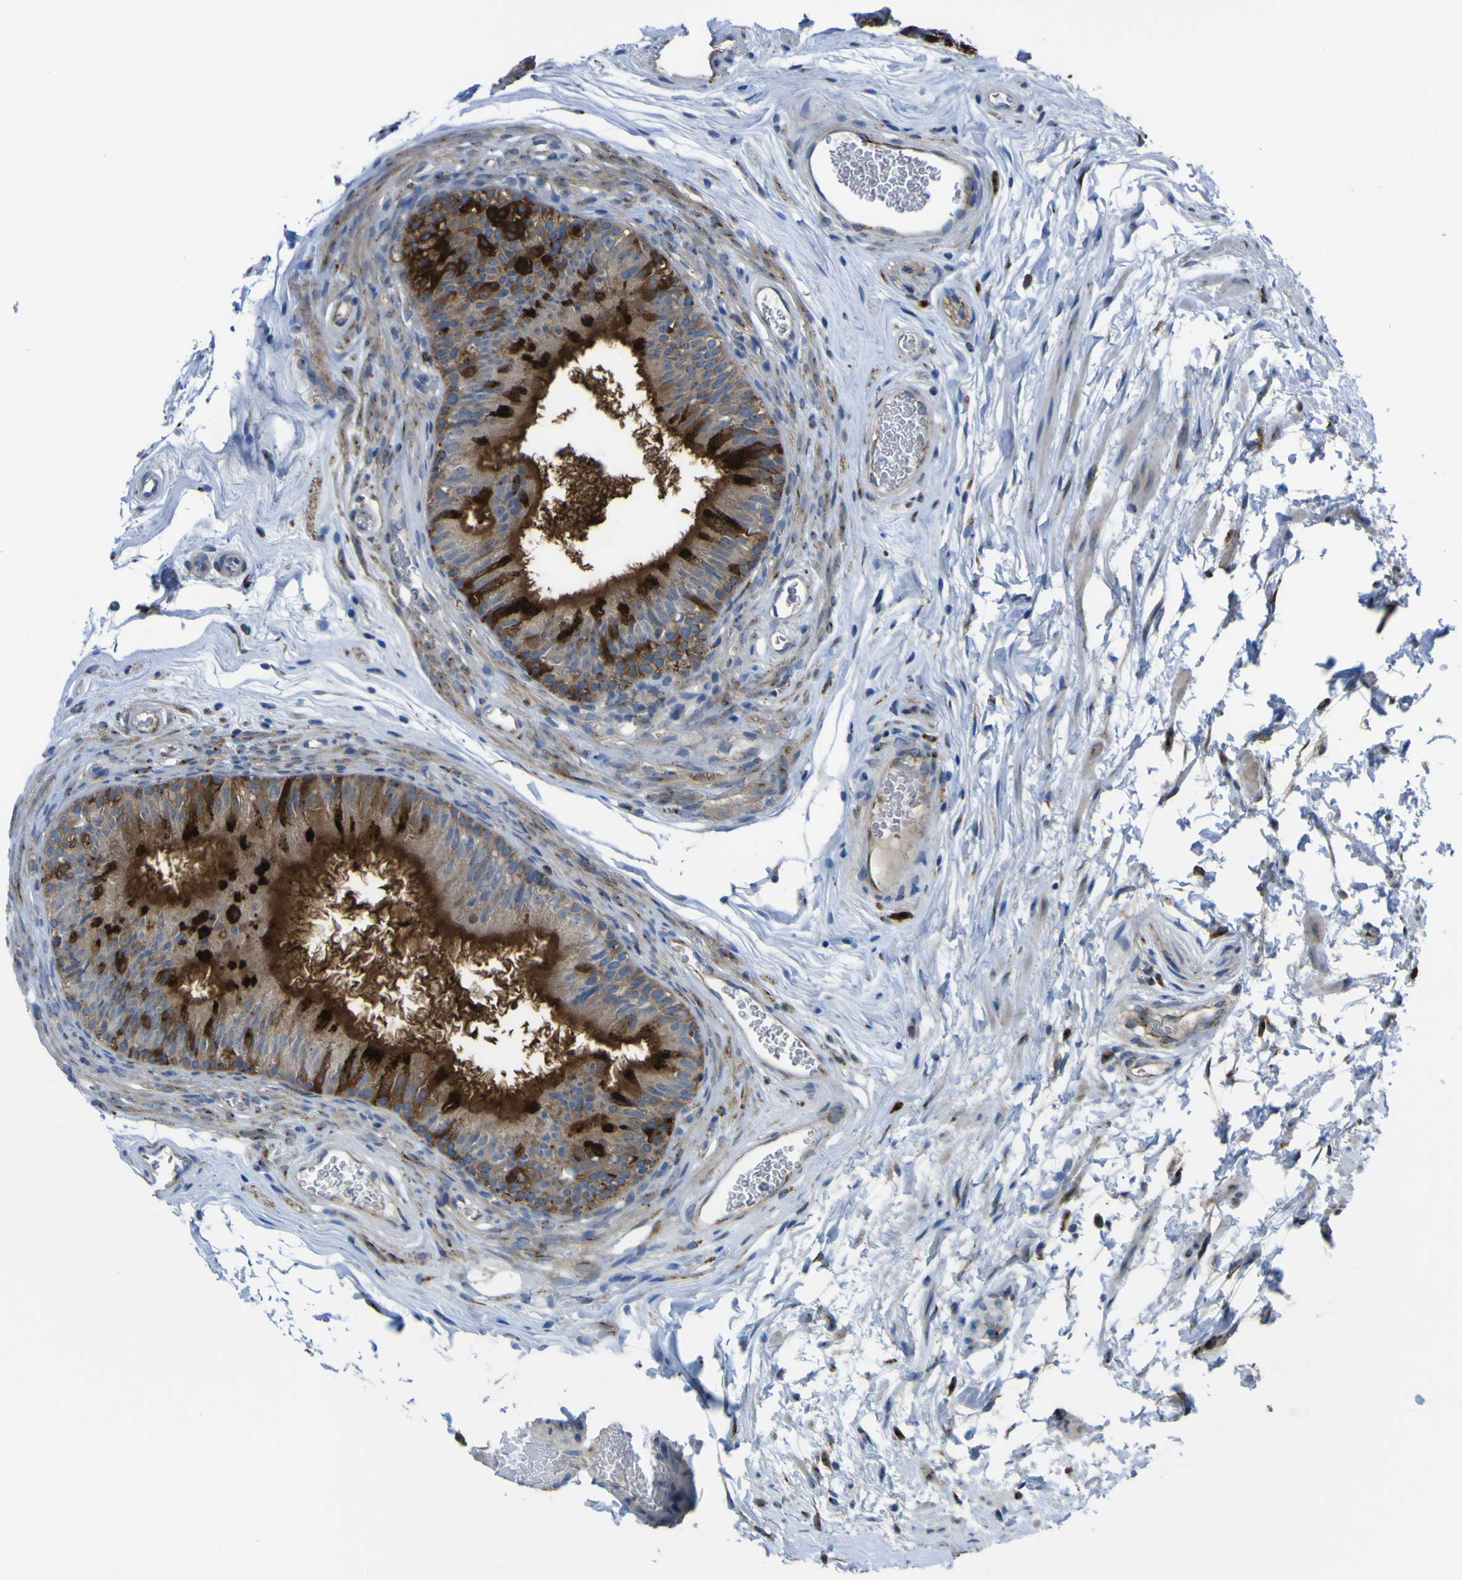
{"staining": {"intensity": "strong", "quantity": "25%-75%", "location": "cytoplasmic/membranous"}, "tissue": "epididymis", "cell_type": "Glandular cells", "image_type": "normal", "snomed": [{"axis": "morphology", "description": "Normal tissue, NOS"}, {"axis": "topography", "description": "Epididymis"}], "caption": "Immunohistochemistry (IHC) of normal human epididymis reveals high levels of strong cytoplasmic/membranous positivity in approximately 25%-75% of glandular cells.", "gene": "CST3", "patient": {"sex": "male", "age": 36}}